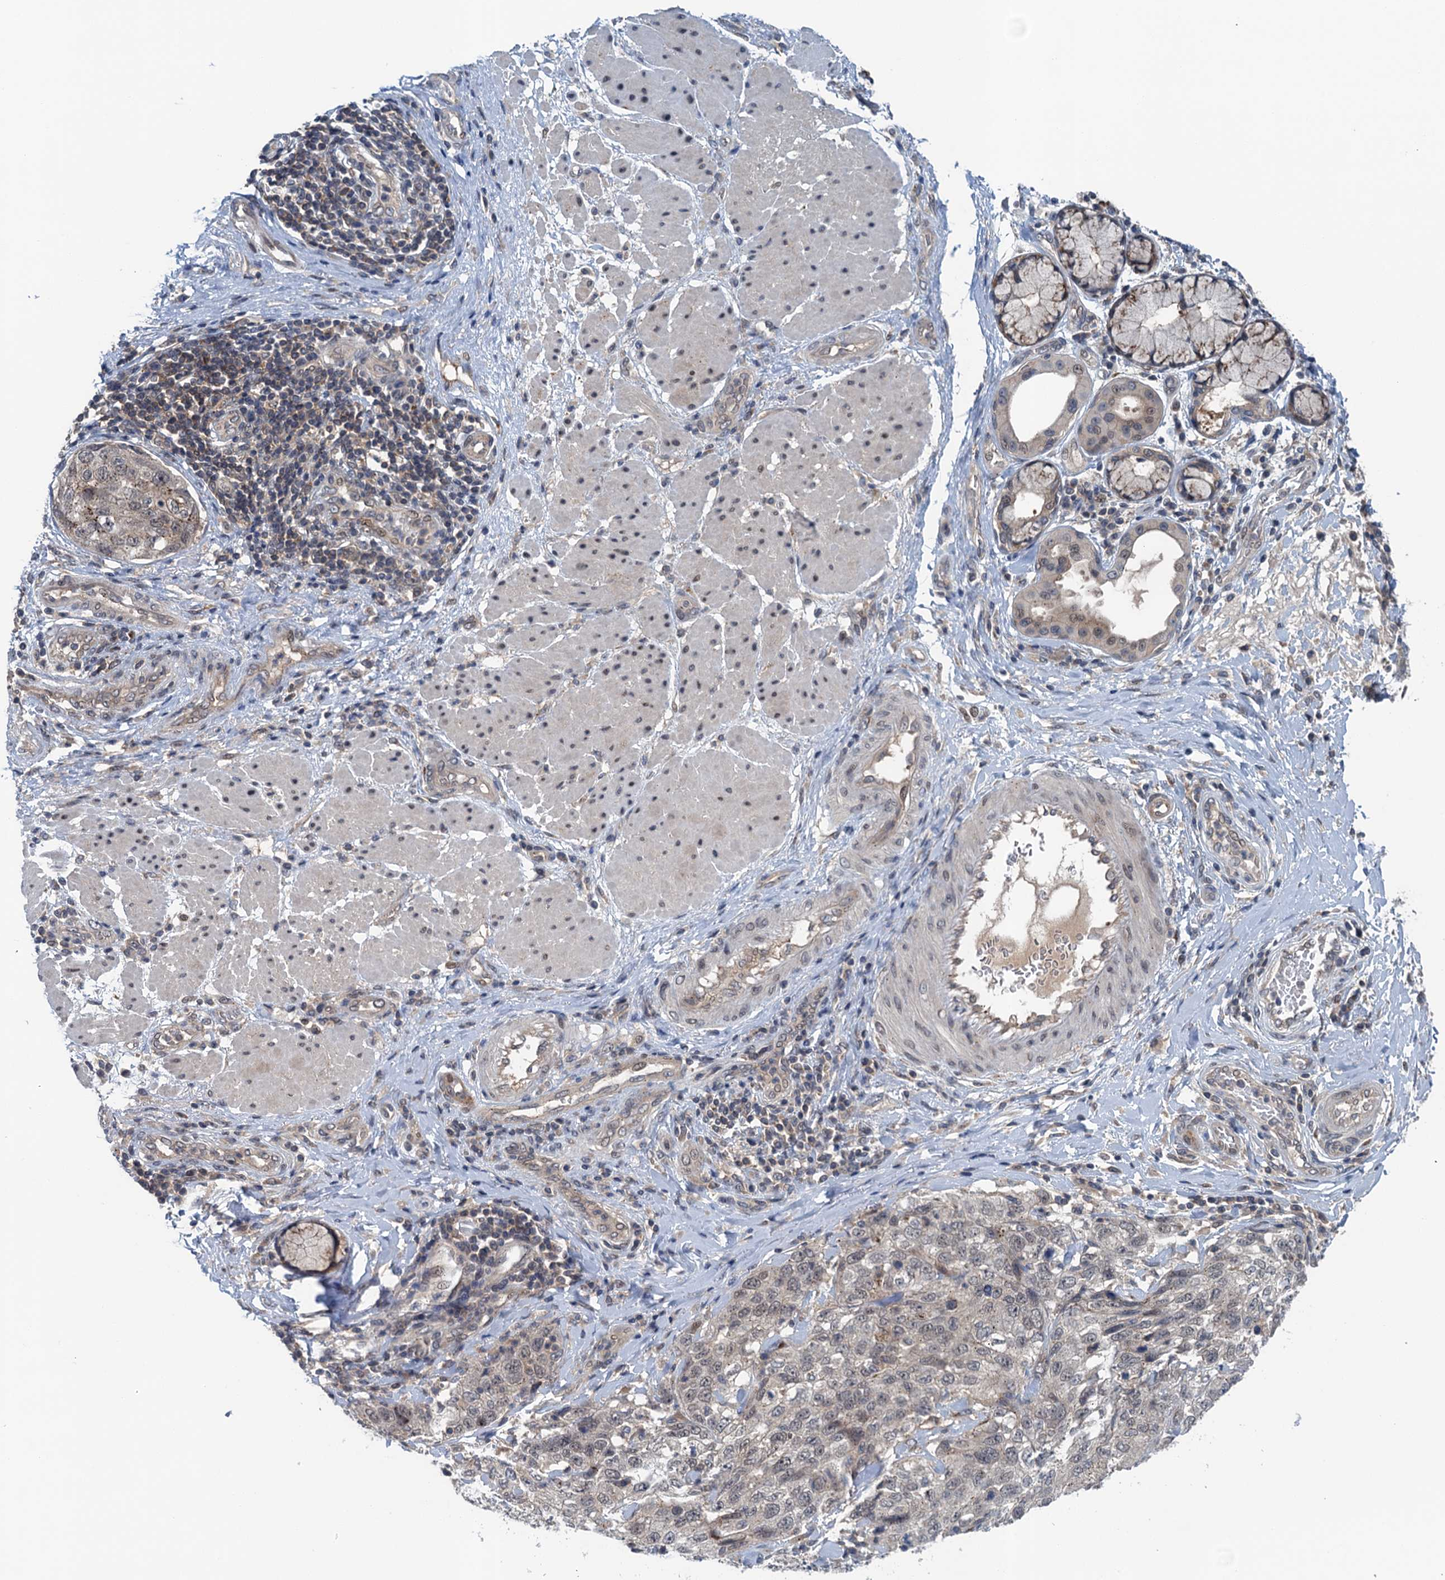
{"staining": {"intensity": "weak", "quantity": "<25%", "location": "nuclear"}, "tissue": "stomach cancer", "cell_type": "Tumor cells", "image_type": "cancer", "snomed": [{"axis": "morphology", "description": "Adenocarcinoma, NOS"}, {"axis": "topography", "description": "Stomach"}], "caption": "An immunohistochemistry image of adenocarcinoma (stomach) is shown. There is no staining in tumor cells of adenocarcinoma (stomach). The staining was performed using DAB (3,3'-diaminobenzidine) to visualize the protein expression in brown, while the nuclei were stained in blue with hematoxylin (Magnification: 20x).", "gene": "RNF165", "patient": {"sex": "male", "age": 48}}